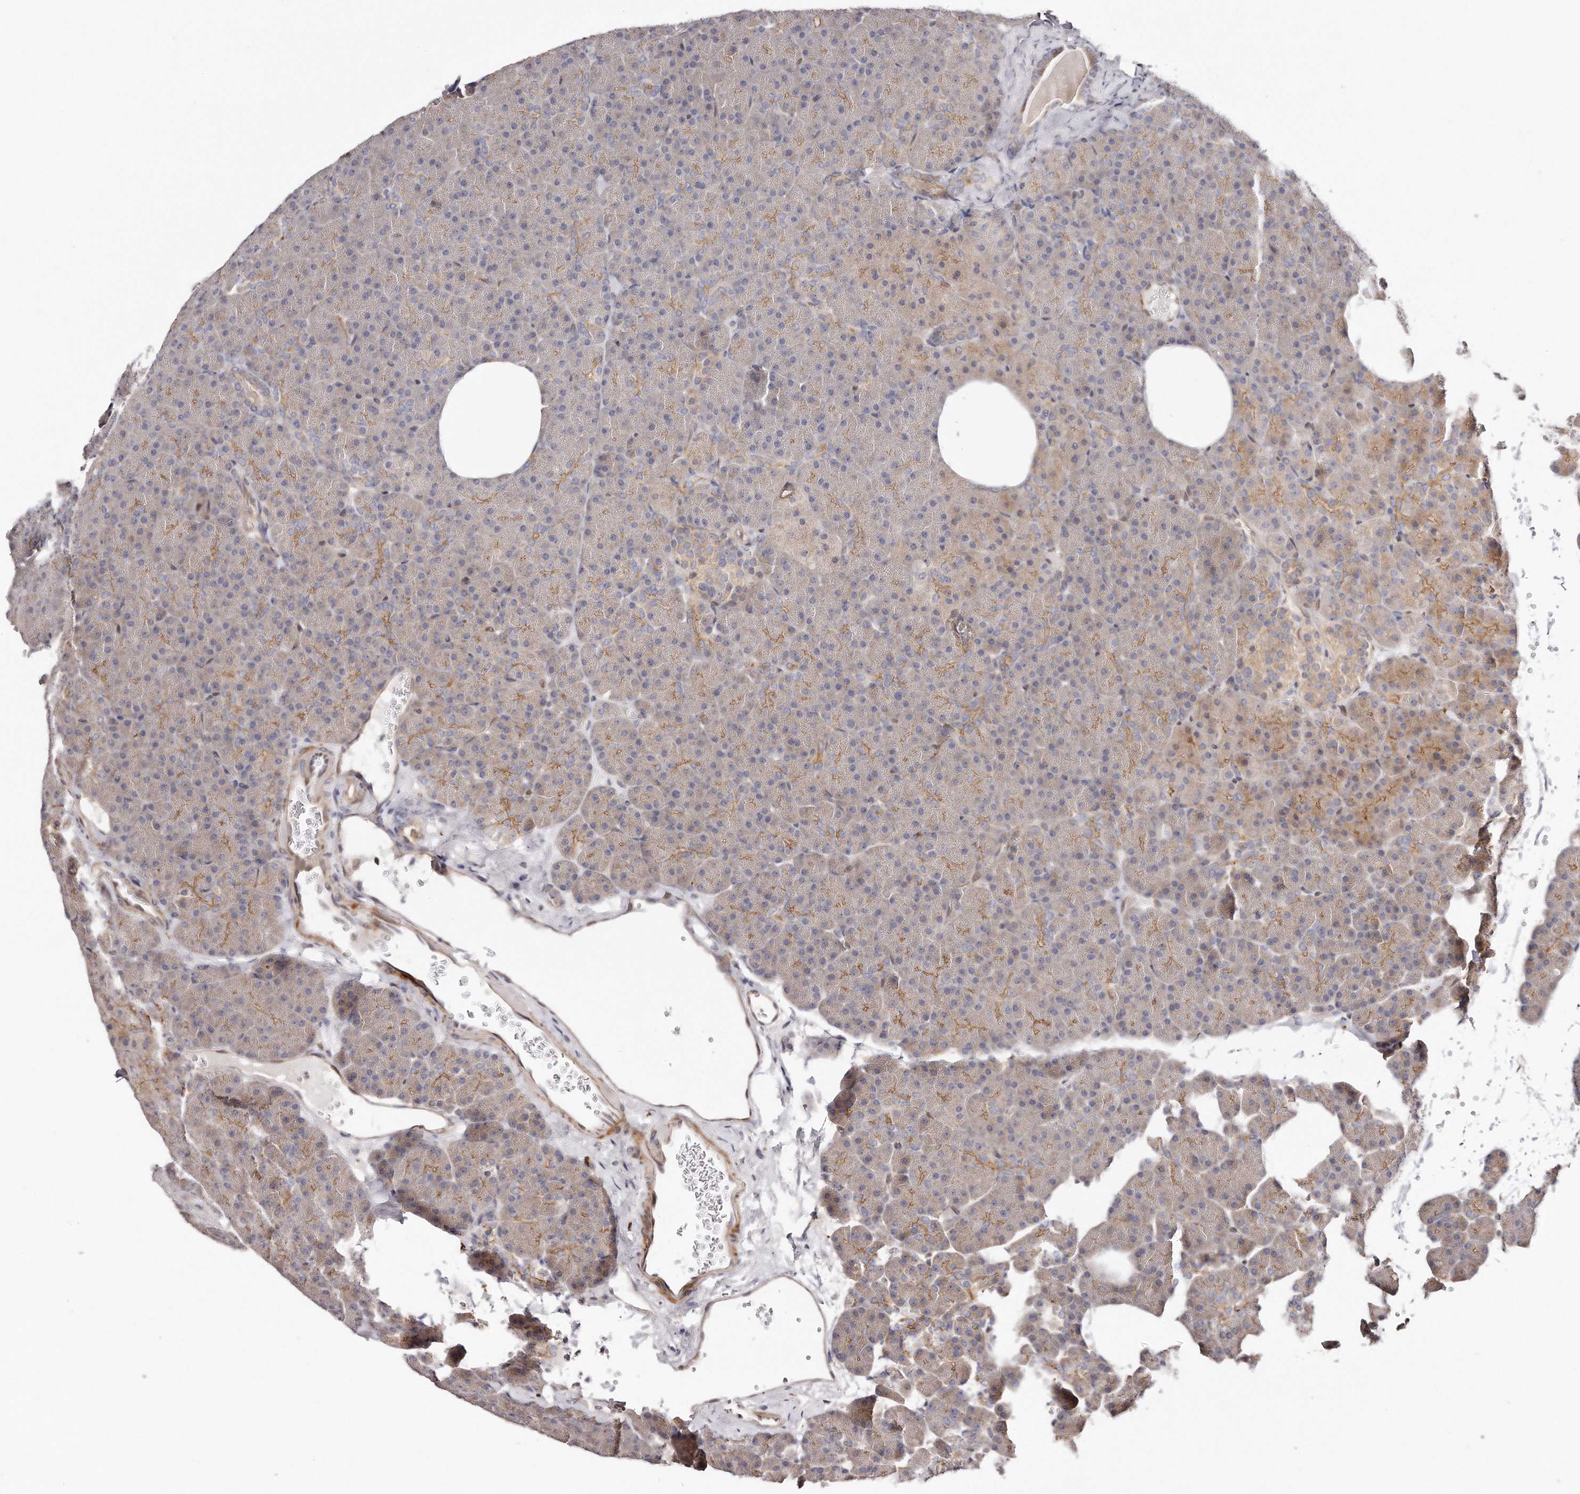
{"staining": {"intensity": "moderate", "quantity": "25%-75%", "location": "cytoplasmic/membranous"}, "tissue": "pancreas", "cell_type": "Exocrine glandular cells", "image_type": "normal", "snomed": [{"axis": "morphology", "description": "Normal tissue, NOS"}, {"axis": "morphology", "description": "Carcinoid, malignant, NOS"}, {"axis": "topography", "description": "Pancreas"}], "caption": "Immunohistochemistry photomicrograph of normal human pancreas stained for a protein (brown), which shows medium levels of moderate cytoplasmic/membranous positivity in approximately 25%-75% of exocrine glandular cells.", "gene": "GBP4", "patient": {"sex": "female", "age": 35}}